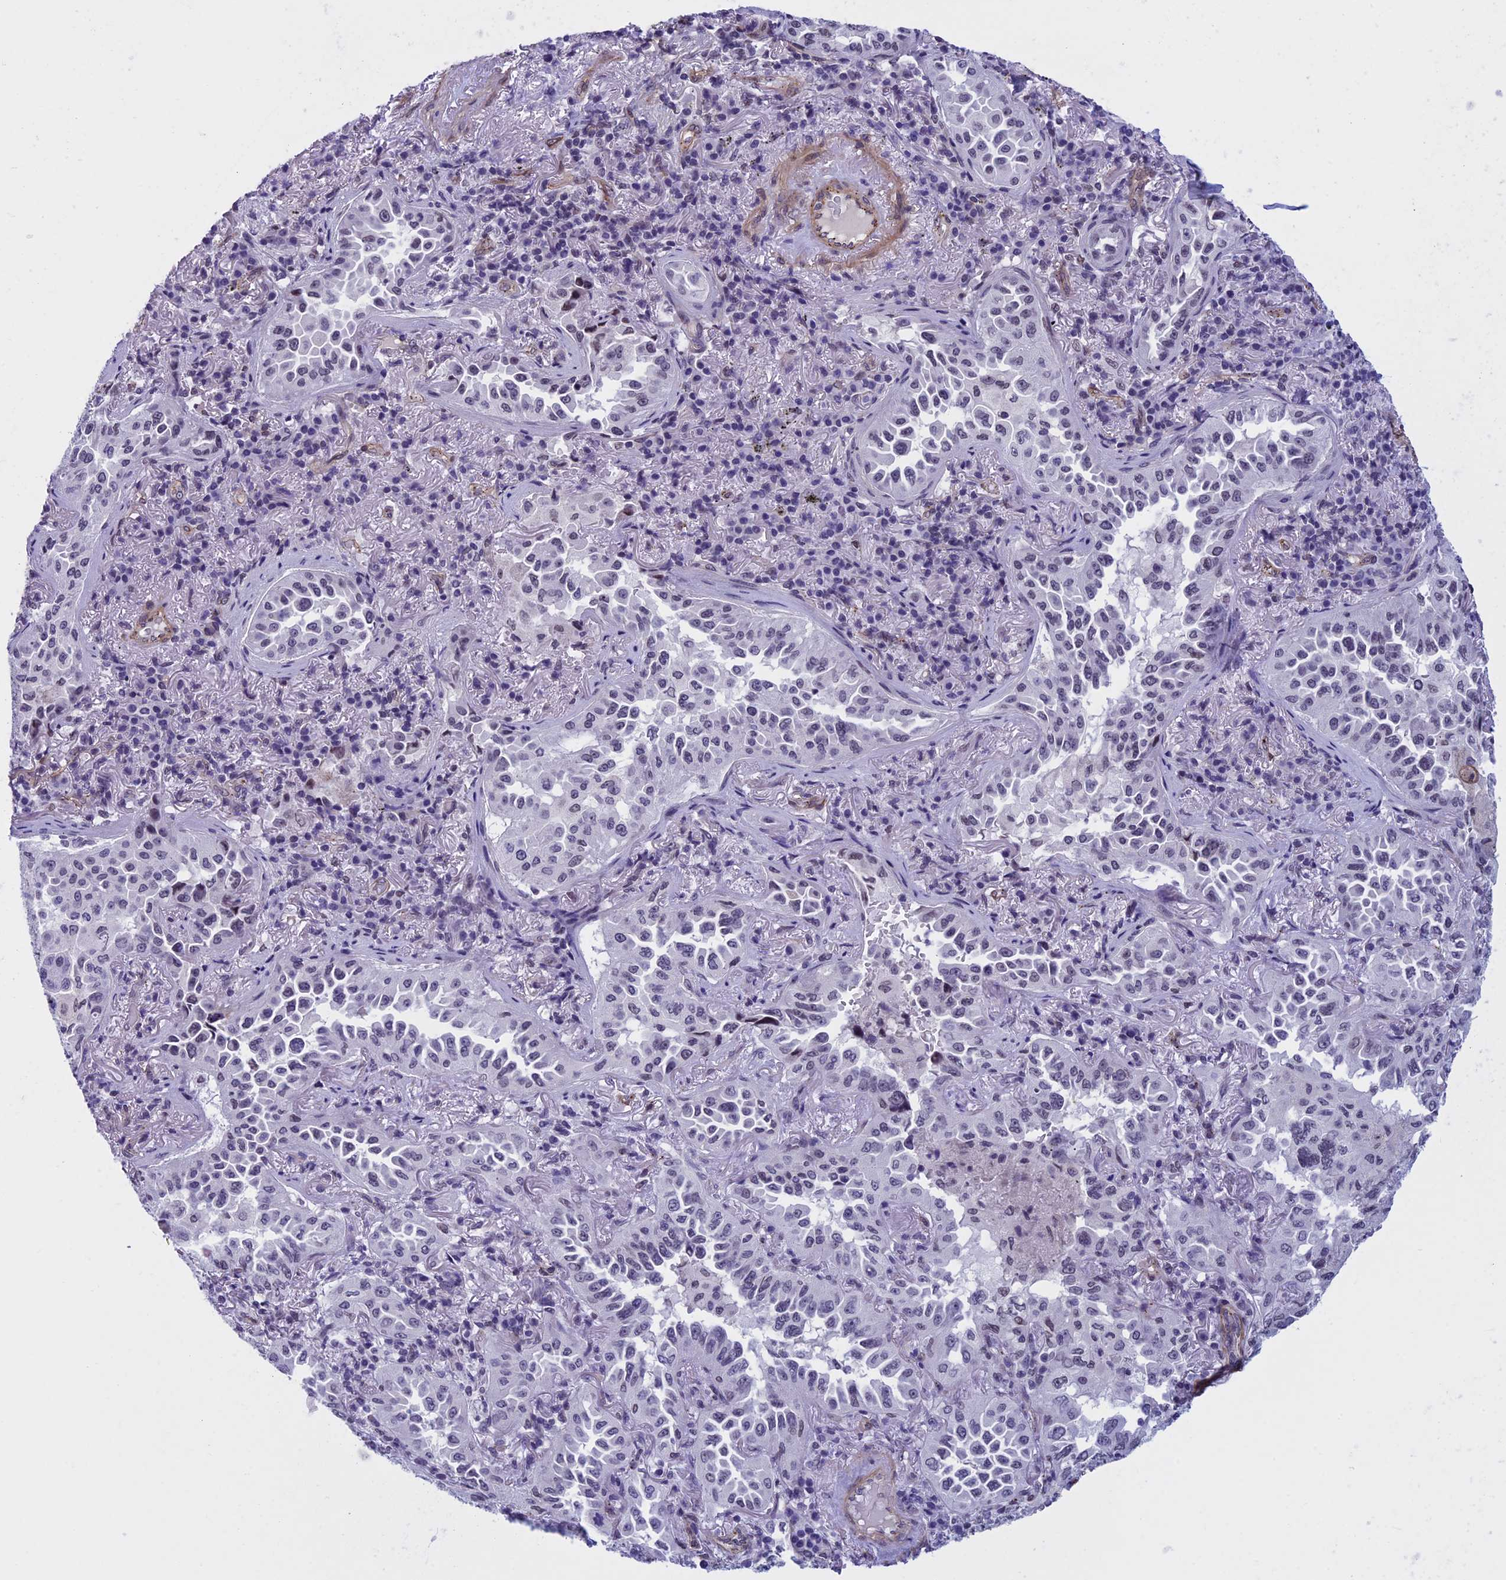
{"staining": {"intensity": "negative", "quantity": "none", "location": "none"}, "tissue": "lung cancer", "cell_type": "Tumor cells", "image_type": "cancer", "snomed": [{"axis": "morphology", "description": "Adenocarcinoma, NOS"}, {"axis": "topography", "description": "Lung"}], "caption": "Micrograph shows no protein expression in tumor cells of lung adenocarcinoma tissue. (Brightfield microscopy of DAB (3,3'-diaminobenzidine) immunohistochemistry (IHC) at high magnification).", "gene": "NIPBL", "patient": {"sex": "female", "age": 69}}